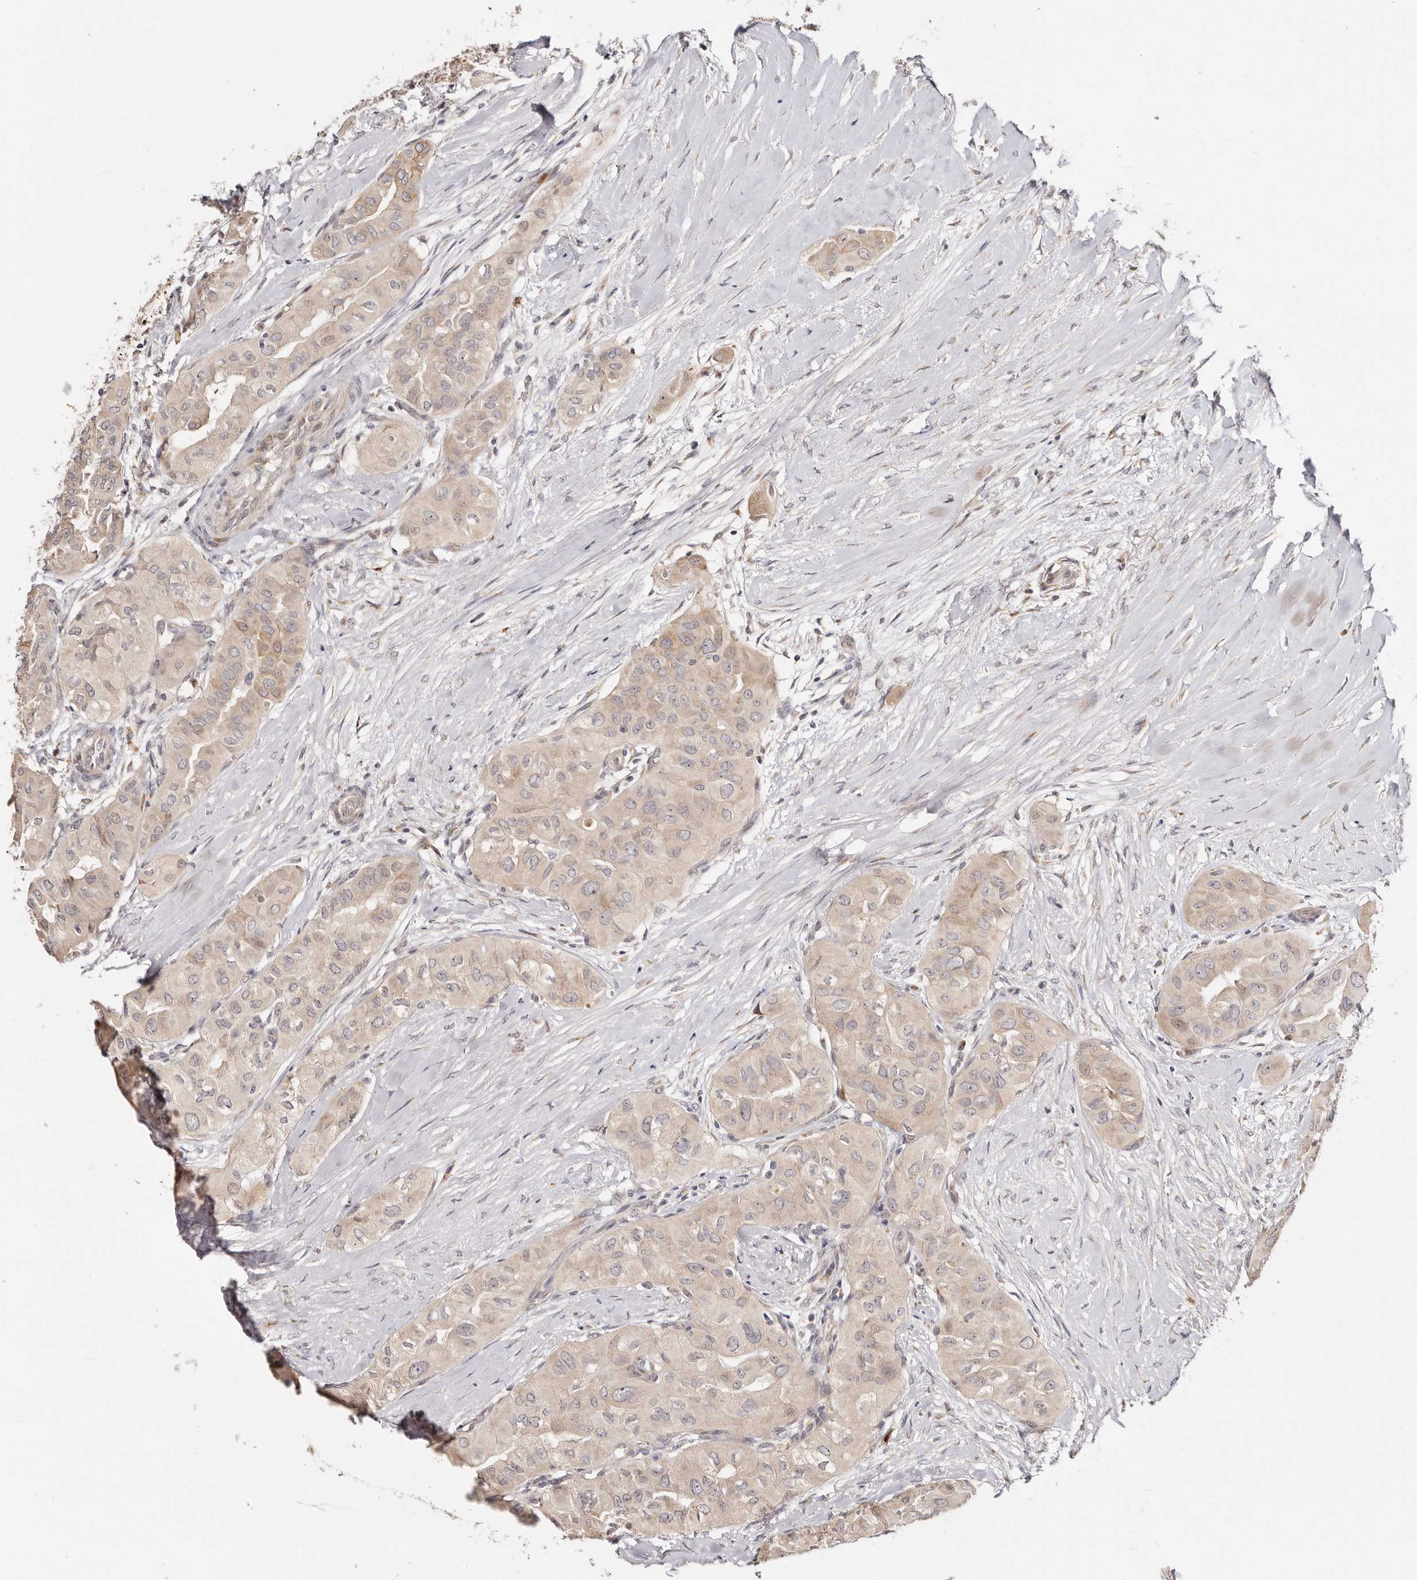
{"staining": {"intensity": "weak", "quantity": "25%-75%", "location": "cytoplasmic/membranous"}, "tissue": "thyroid cancer", "cell_type": "Tumor cells", "image_type": "cancer", "snomed": [{"axis": "morphology", "description": "Papillary adenocarcinoma, NOS"}, {"axis": "topography", "description": "Thyroid gland"}], "caption": "This is an image of IHC staining of papillary adenocarcinoma (thyroid), which shows weak positivity in the cytoplasmic/membranous of tumor cells.", "gene": "BCL2L15", "patient": {"sex": "female", "age": 59}}